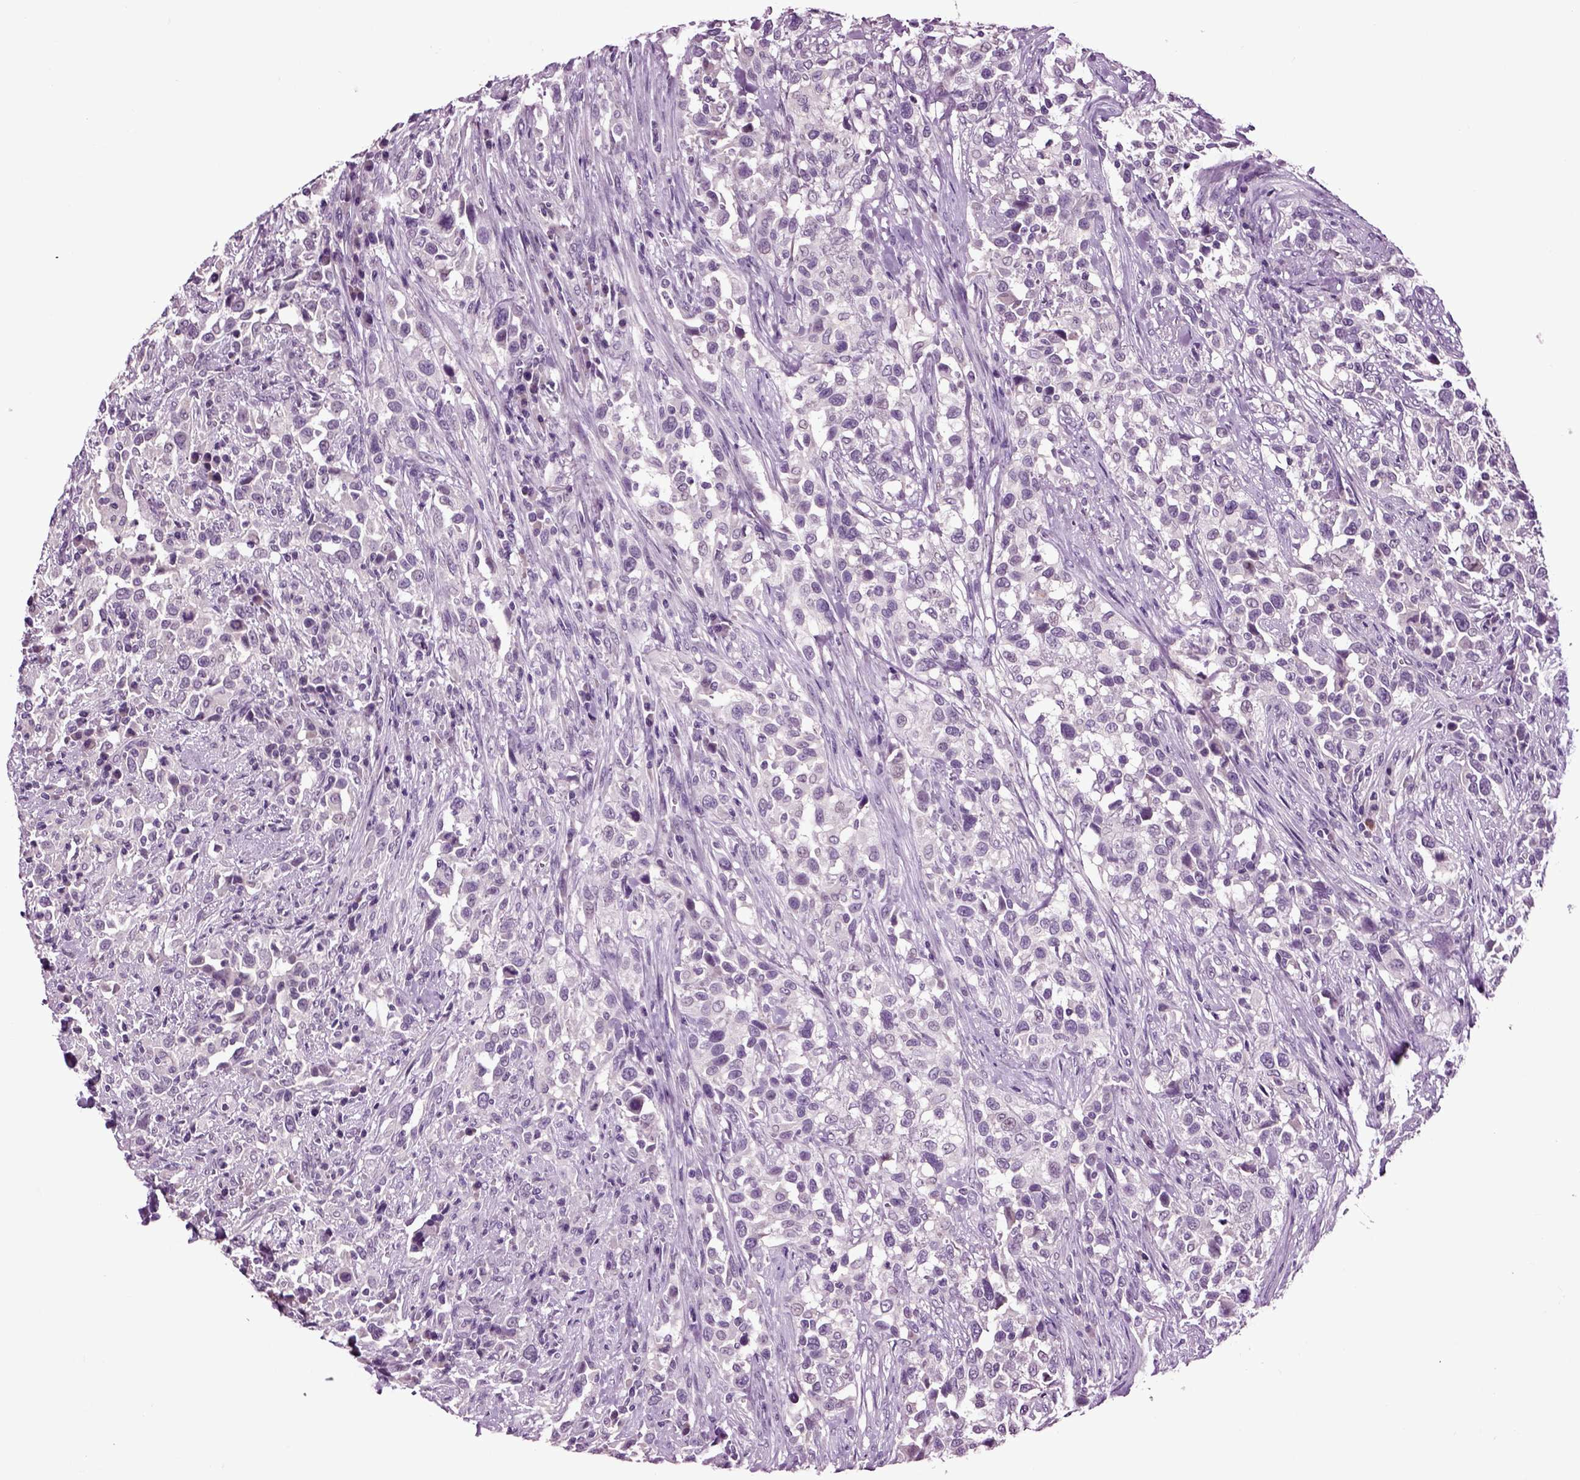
{"staining": {"intensity": "negative", "quantity": "none", "location": "none"}, "tissue": "urothelial cancer", "cell_type": "Tumor cells", "image_type": "cancer", "snomed": [{"axis": "morphology", "description": "Urothelial carcinoma, NOS"}, {"axis": "morphology", "description": "Urothelial carcinoma, High grade"}, {"axis": "topography", "description": "Urinary bladder"}], "caption": "Immunohistochemistry (IHC) micrograph of neoplastic tissue: urothelial cancer stained with DAB demonstrates no significant protein staining in tumor cells.", "gene": "CRHR1", "patient": {"sex": "female", "age": 64}}